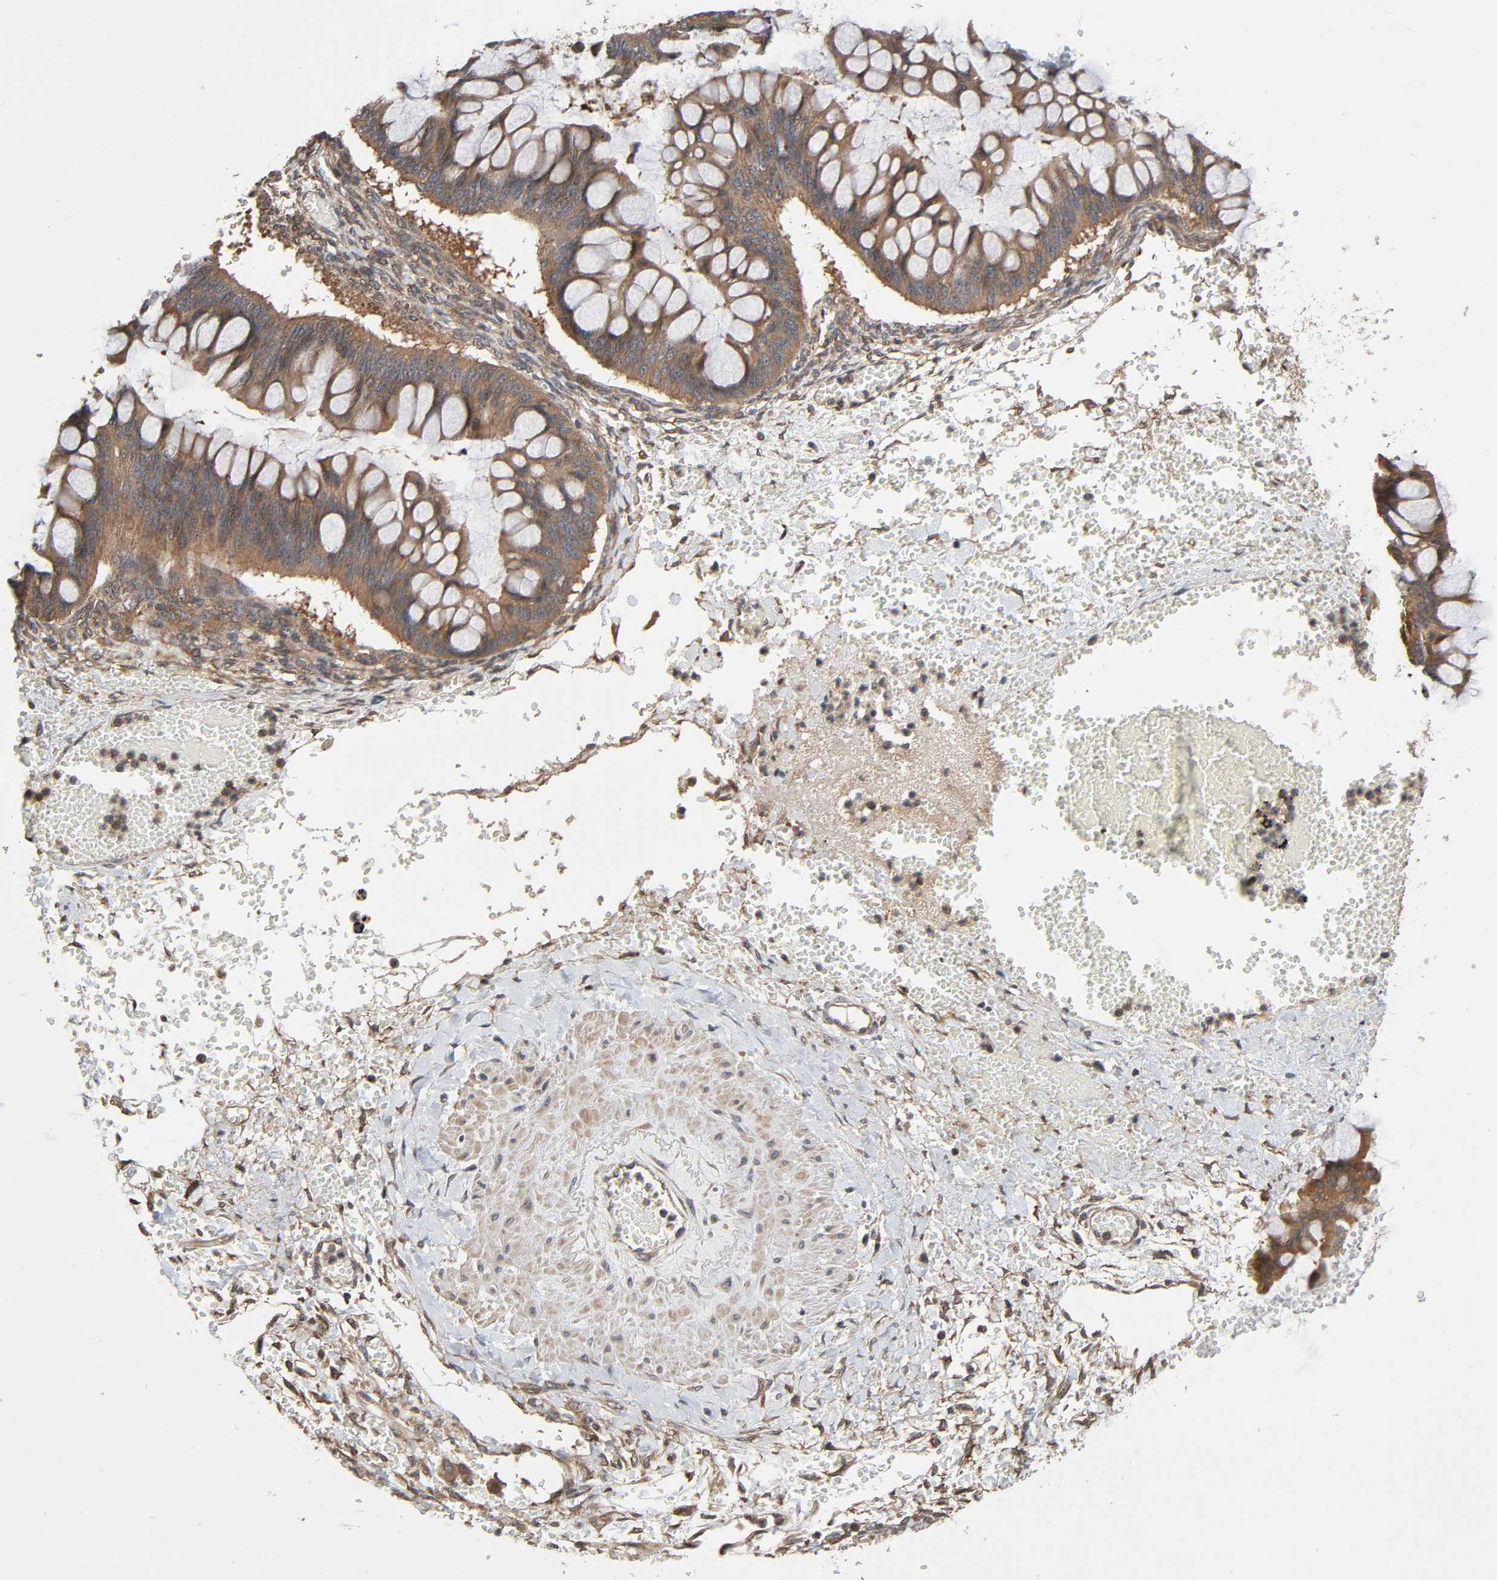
{"staining": {"intensity": "moderate", "quantity": ">75%", "location": "cytoplasmic/membranous"}, "tissue": "ovarian cancer", "cell_type": "Tumor cells", "image_type": "cancer", "snomed": [{"axis": "morphology", "description": "Cystadenocarcinoma, mucinous, NOS"}, {"axis": "topography", "description": "Ovary"}], "caption": "Ovarian cancer stained with a brown dye displays moderate cytoplasmic/membranous positive staining in about >75% of tumor cells.", "gene": "PPP2R1B", "patient": {"sex": "female", "age": 73}}